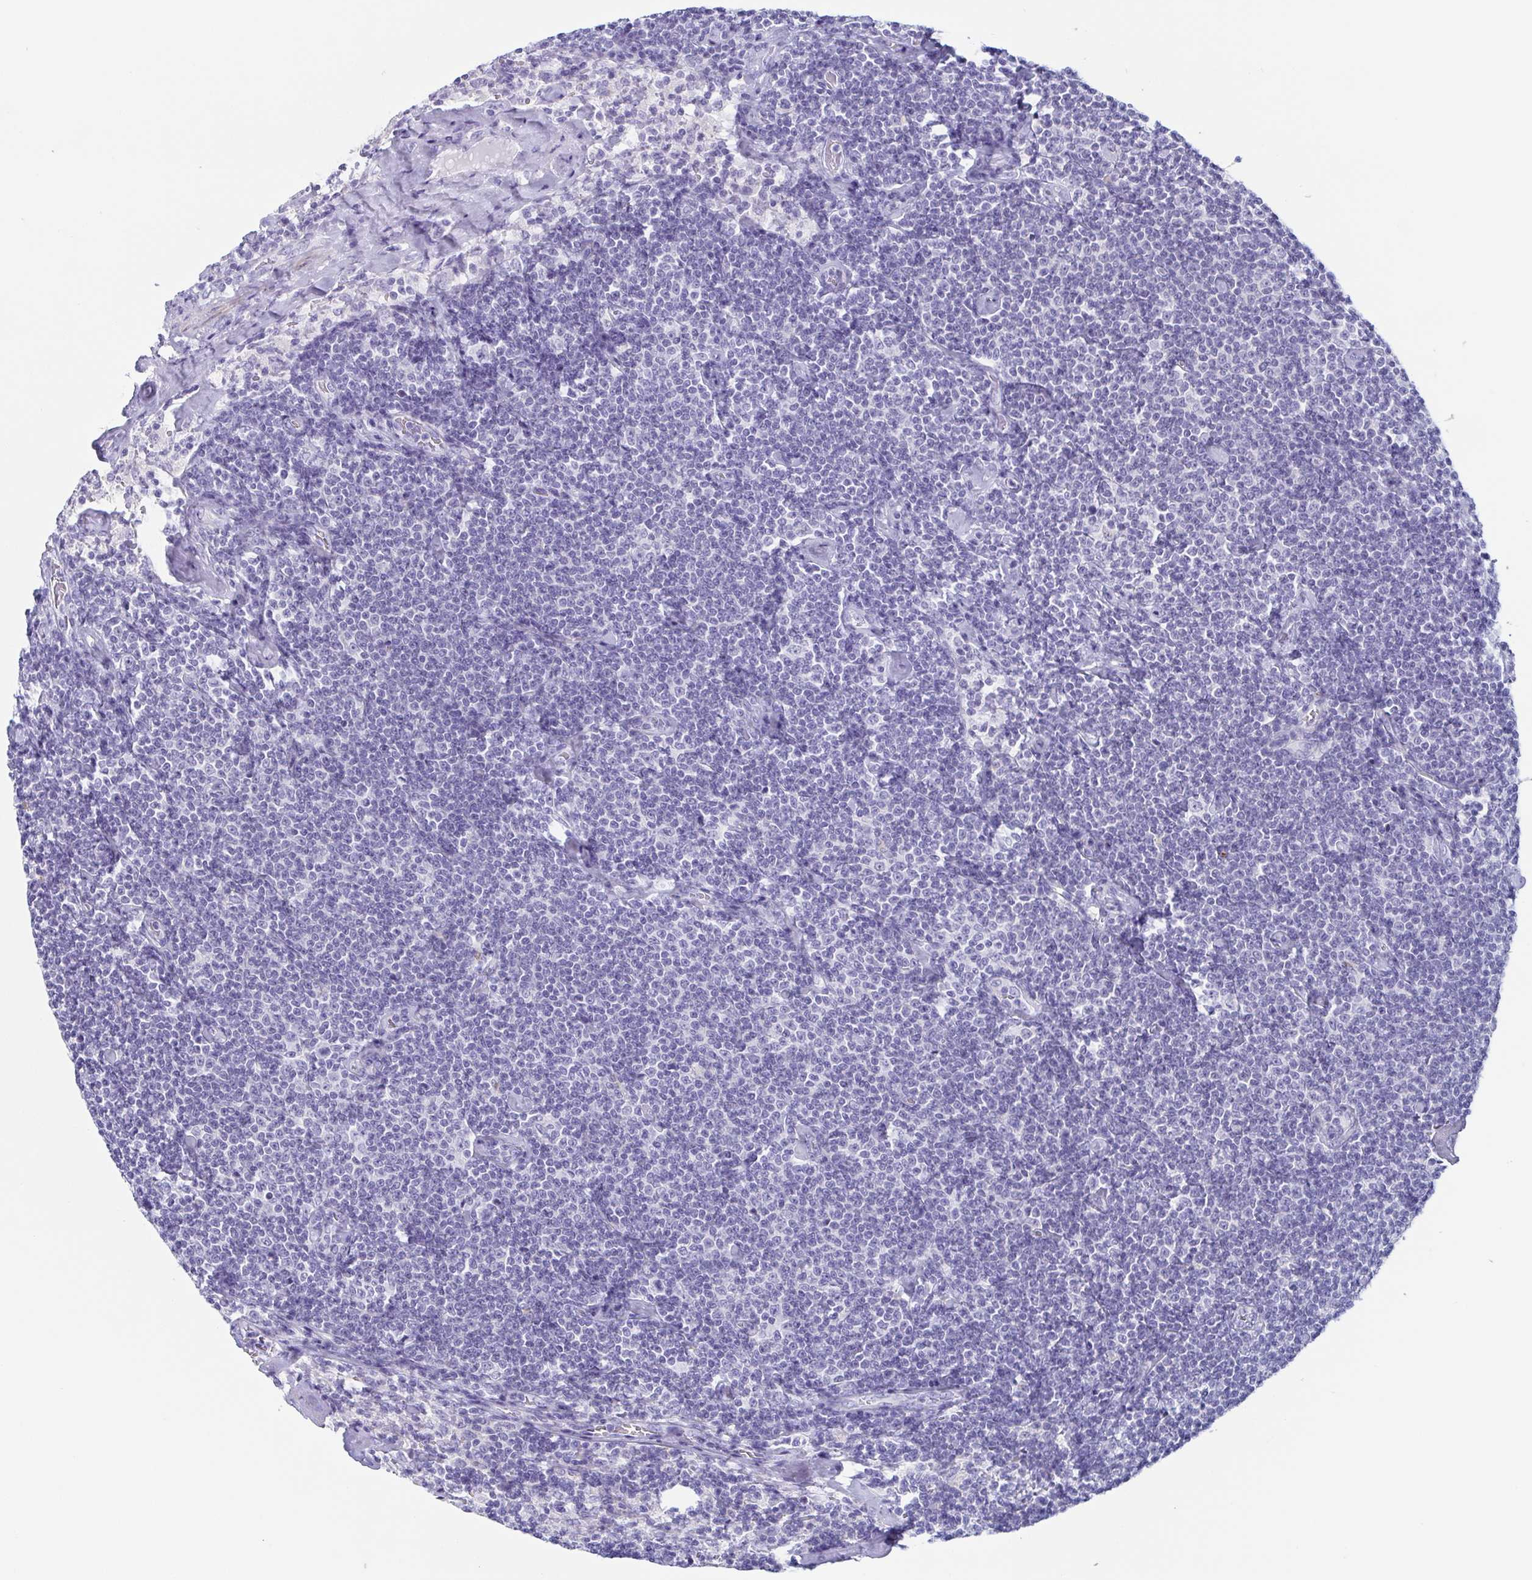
{"staining": {"intensity": "negative", "quantity": "none", "location": "none"}, "tissue": "lymphoma", "cell_type": "Tumor cells", "image_type": "cancer", "snomed": [{"axis": "morphology", "description": "Malignant lymphoma, non-Hodgkin's type, Low grade"}, {"axis": "topography", "description": "Lymph node"}], "caption": "Tumor cells are negative for brown protein staining in lymphoma.", "gene": "TAGLN3", "patient": {"sex": "male", "age": 81}}